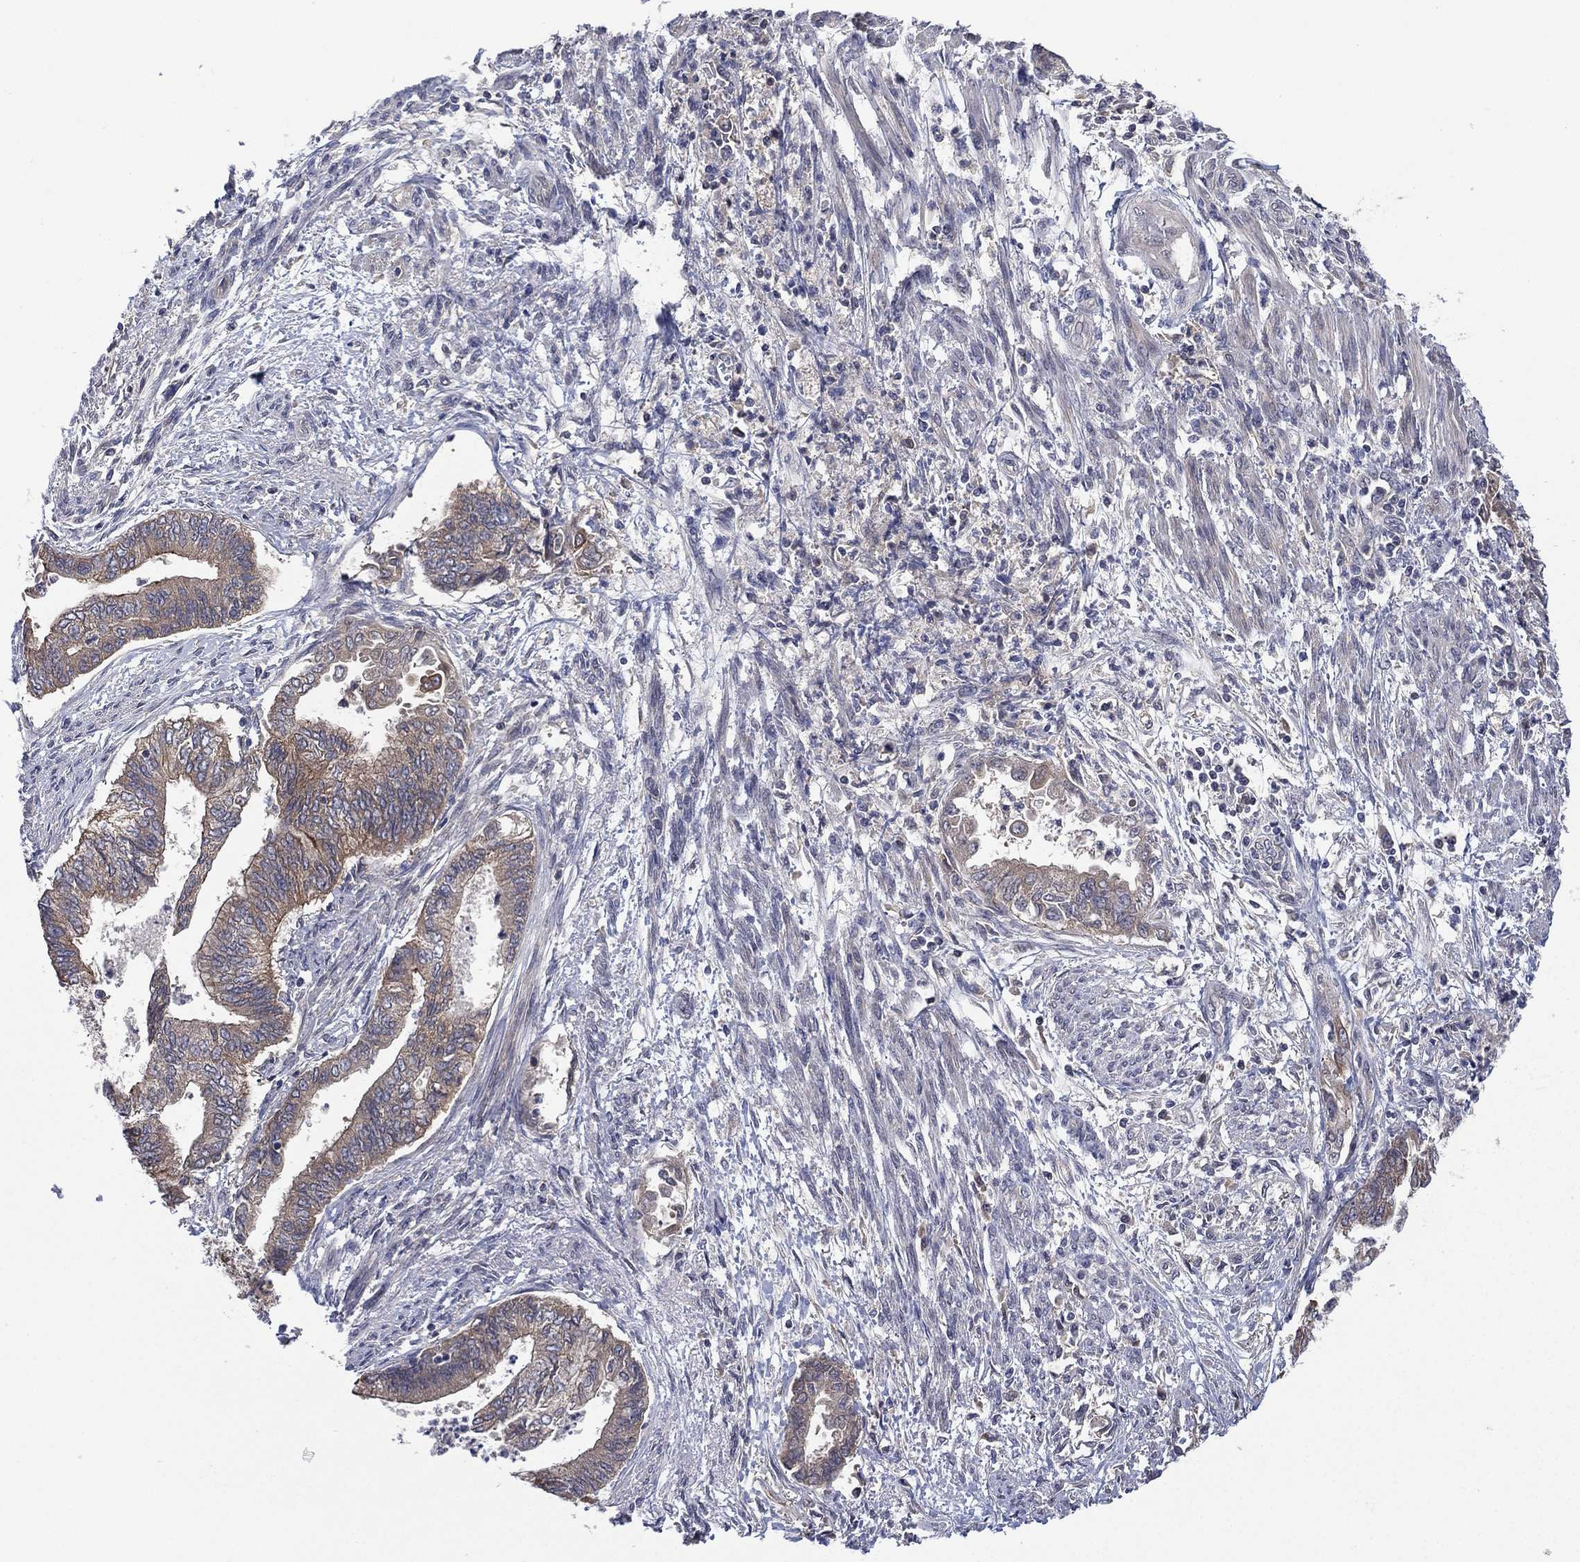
{"staining": {"intensity": "strong", "quantity": "<25%", "location": "cytoplasmic/membranous"}, "tissue": "endometrial cancer", "cell_type": "Tumor cells", "image_type": "cancer", "snomed": [{"axis": "morphology", "description": "Adenocarcinoma, NOS"}, {"axis": "topography", "description": "Endometrium"}], "caption": "A medium amount of strong cytoplasmic/membranous expression is seen in about <25% of tumor cells in endometrial cancer tissue.", "gene": "MPP7", "patient": {"sex": "female", "age": 65}}